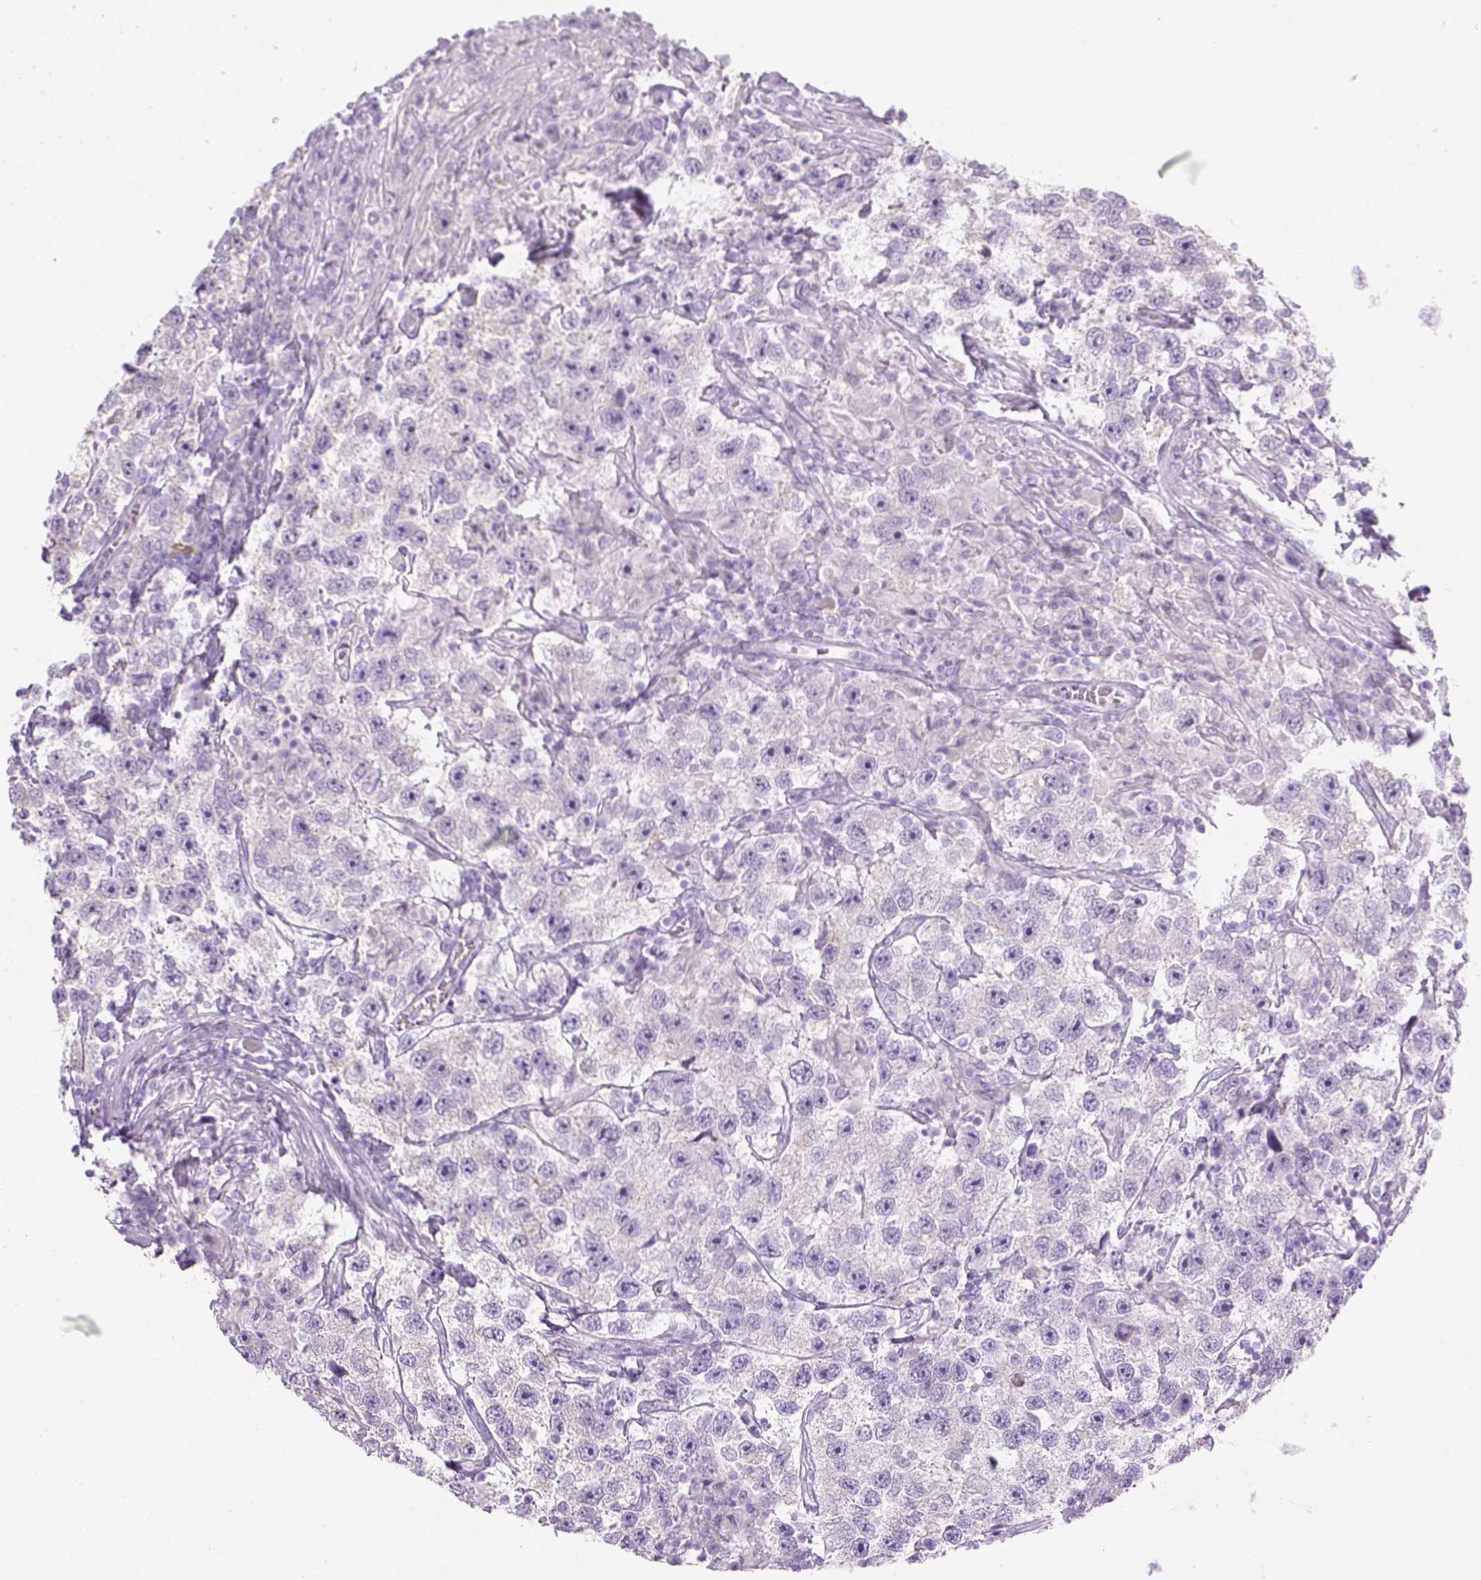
{"staining": {"intensity": "negative", "quantity": "none", "location": "none"}, "tissue": "testis cancer", "cell_type": "Tumor cells", "image_type": "cancer", "snomed": [{"axis": "morphology", "description": "Seminoma, NOS"}, {"axis": "topography", "description": "Testis"}], "caption": "This image is of testis seminoma stained with immunohistochemistry (IHC) to label a protein in brown with the nuclei are counter-stained blue. There is no expression in tumor cells.", "gene": "CACNB1", "patient": {"sex": "male", "age": 26}}